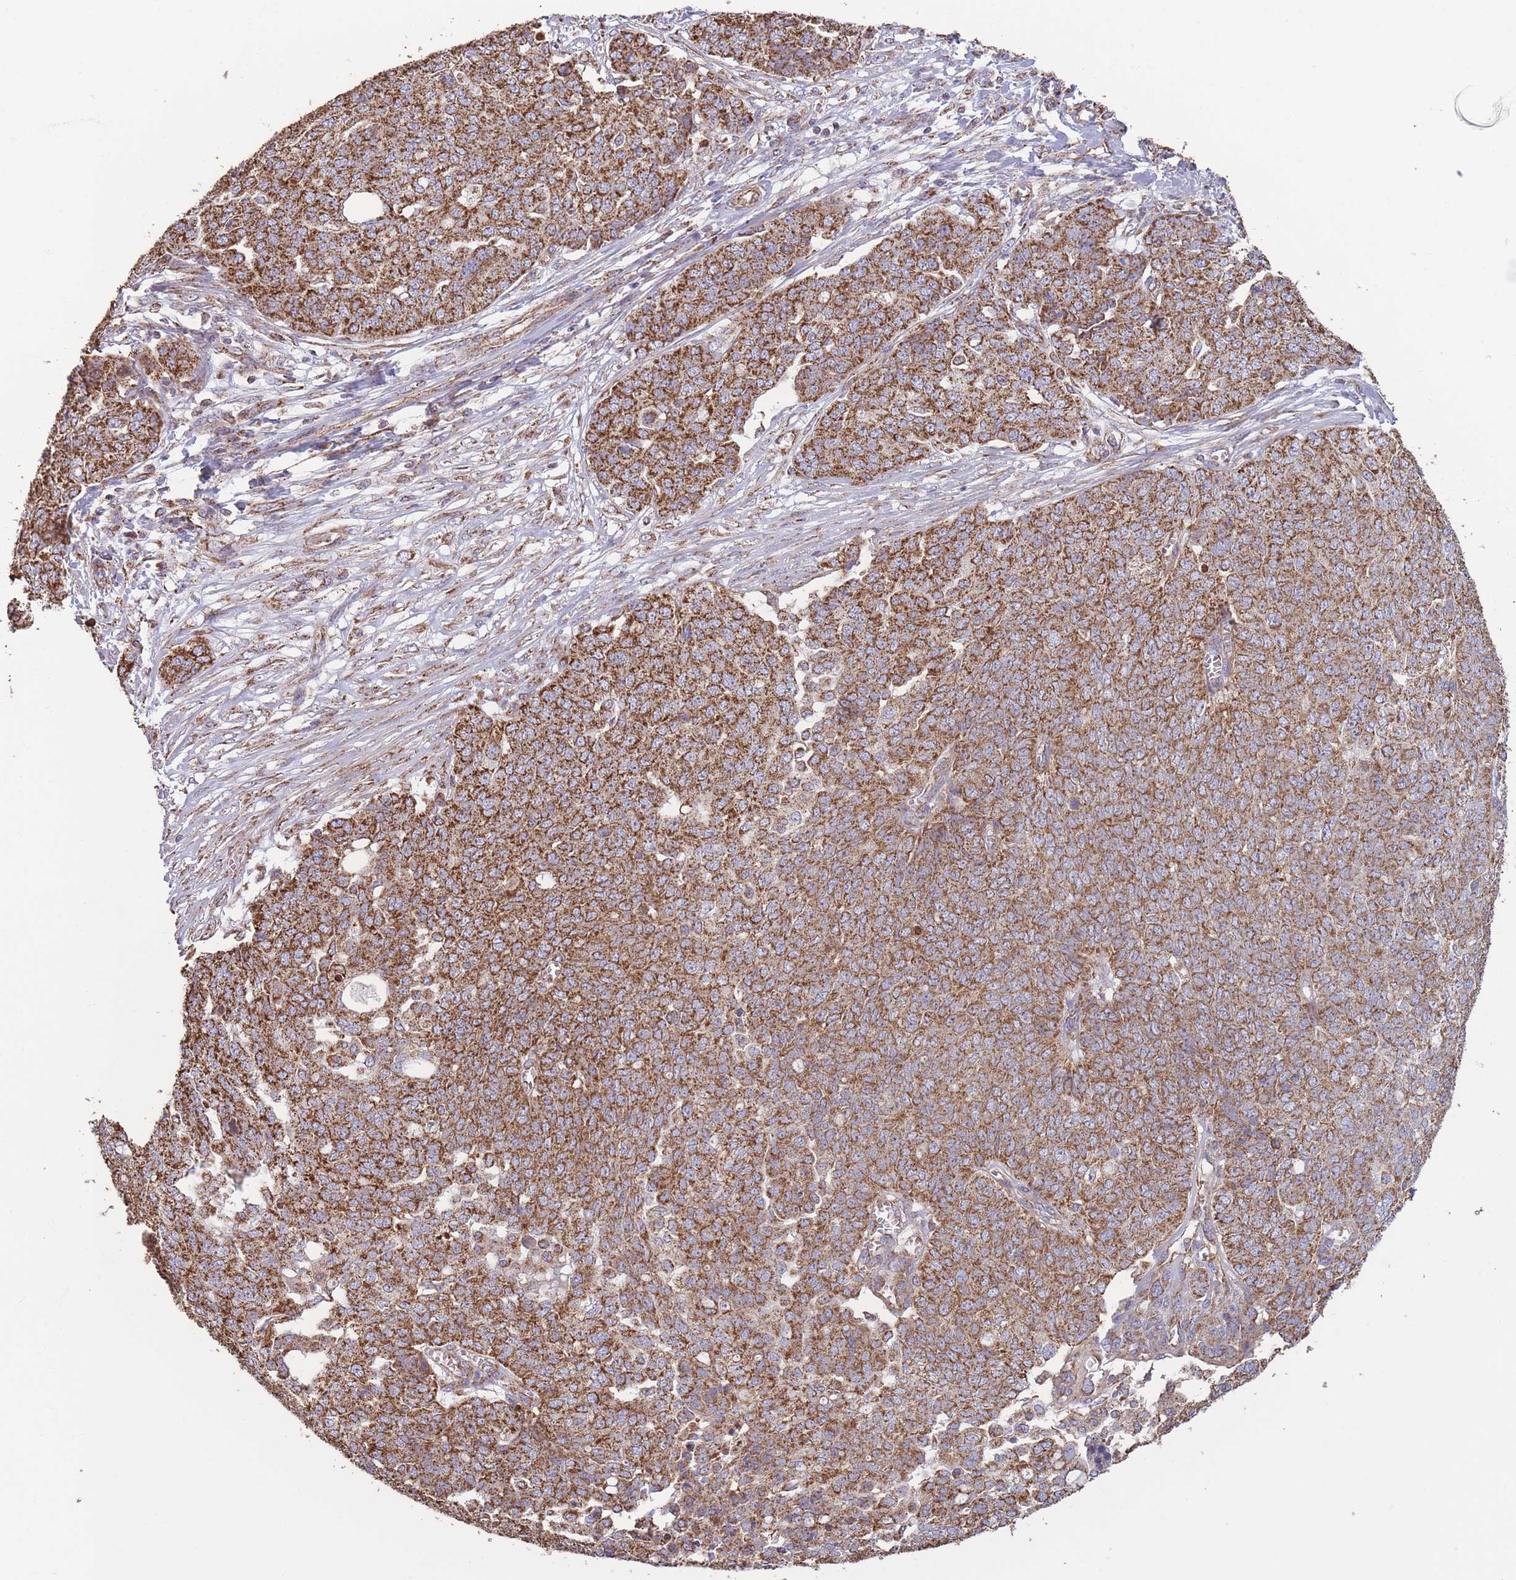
{"staining": {"intensity": "strong", "quantity": ">75%", "location": "cytoplasmic/membranous"}, "tissue": "ovarian cancer", "cell_type": "Tumor cells", "image_type": "cancer", "snomed": [{"axis": "morphology", "description": "Cystadenocarcinoma, serous, NOS"}, {"axis": "topography", "description": "Soft tissue"}, {"axis": "topography", "description": "Ovary"}], "caption": "Ovarian cancer (serous cystadenocarcinoma) tissue displays strong cytoplasmic/membranous expression in approximately >75% of tumor cells", "gene": "KIF16B", "patient": {"sex": "female", "age": 57}}